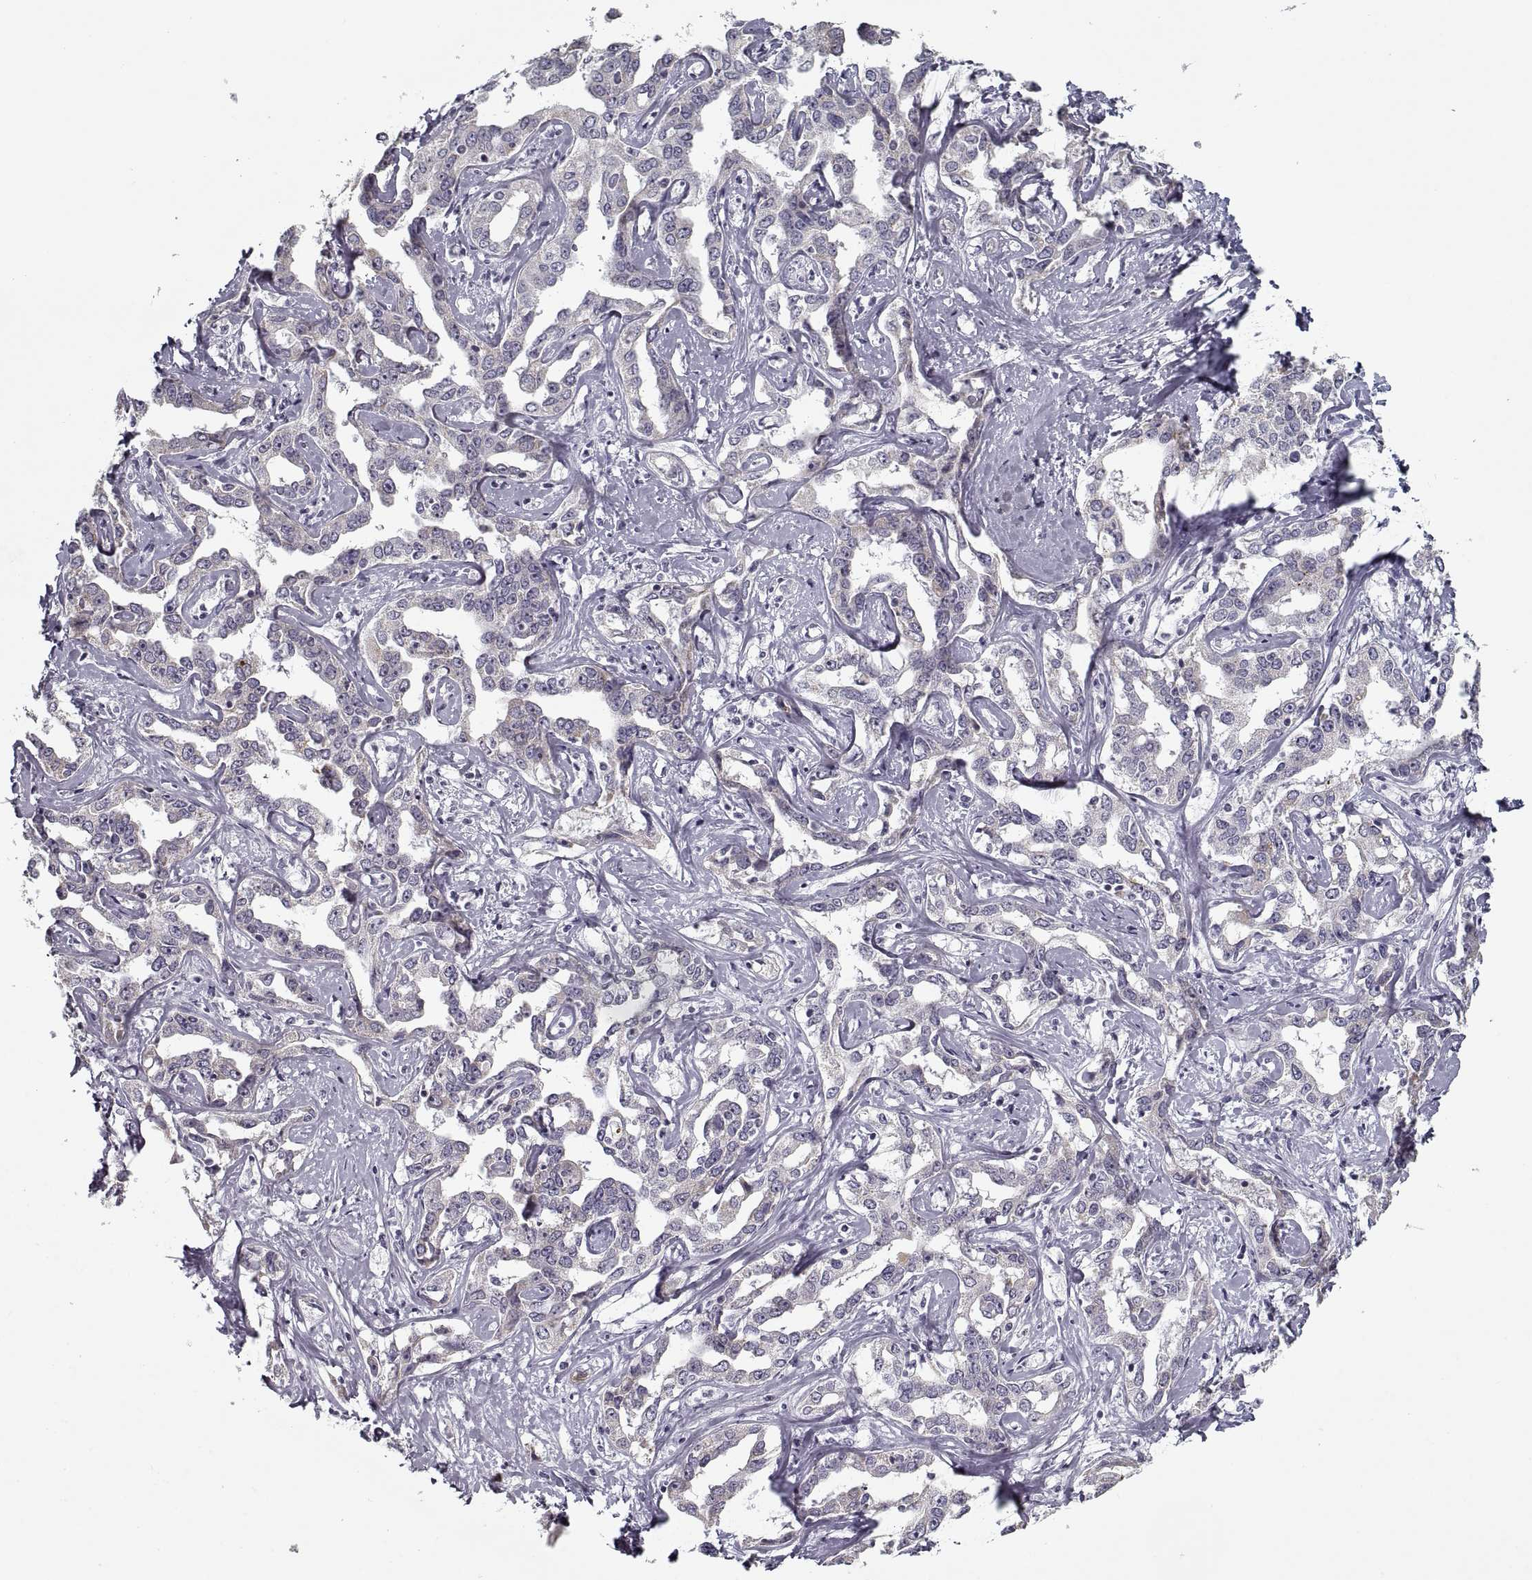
{"staining": {"intensity": "negative", "quantity": "none", "location": "none"}, "tissue": "liver cancer", "cell_type": "Tumor cells", "image_type": "cancer", "snomed": [{"axis": "morphology", "description": "Cholangiocarcinoma"}, {"axis": "topography", "description": "Liver"}], "caption": "IHC of human liver cancer exhibits no staining in tumor cells. (Immunohistochemistry (ihc), brightfield microscopy, high magnification).", "gene": "GAD2", "patient": {"sex": "male", "age": 59}}